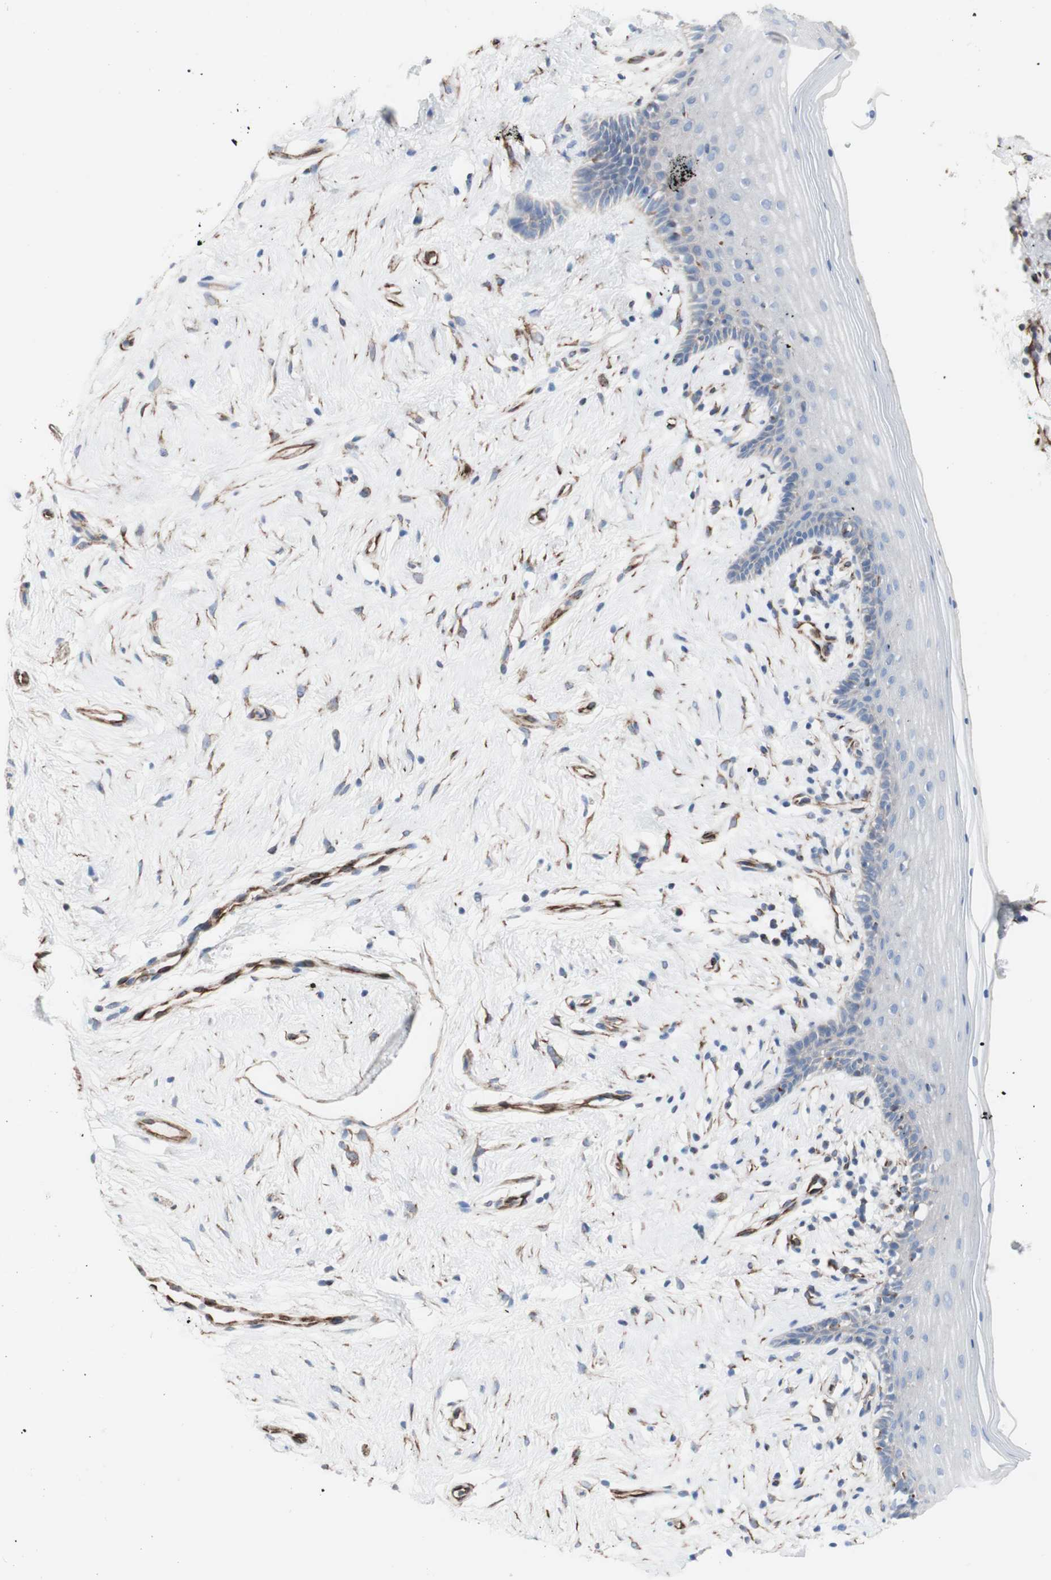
{"staining": {"intensity": "negative", "quantity": "none", "location": "none"}, "tissue": "vagina", "cell_type": "Squamous epithelial cells", "image_type": "normal", "snomed": [{"axis": "morphology", "description": "Normal tissue, NOS"}, {"axis": "topography", "description": "Vagina"}], "caption": "Squamous epithelial cells are negative for protein expression in benign human vagina. (Brightfield microscopy of DAB (3,3'-diaminobenzidine) immunohistochemistry (IHC) at high magnification).", "gene": "AGPAT5", "patient": {"sex": "female", "age": 44}}